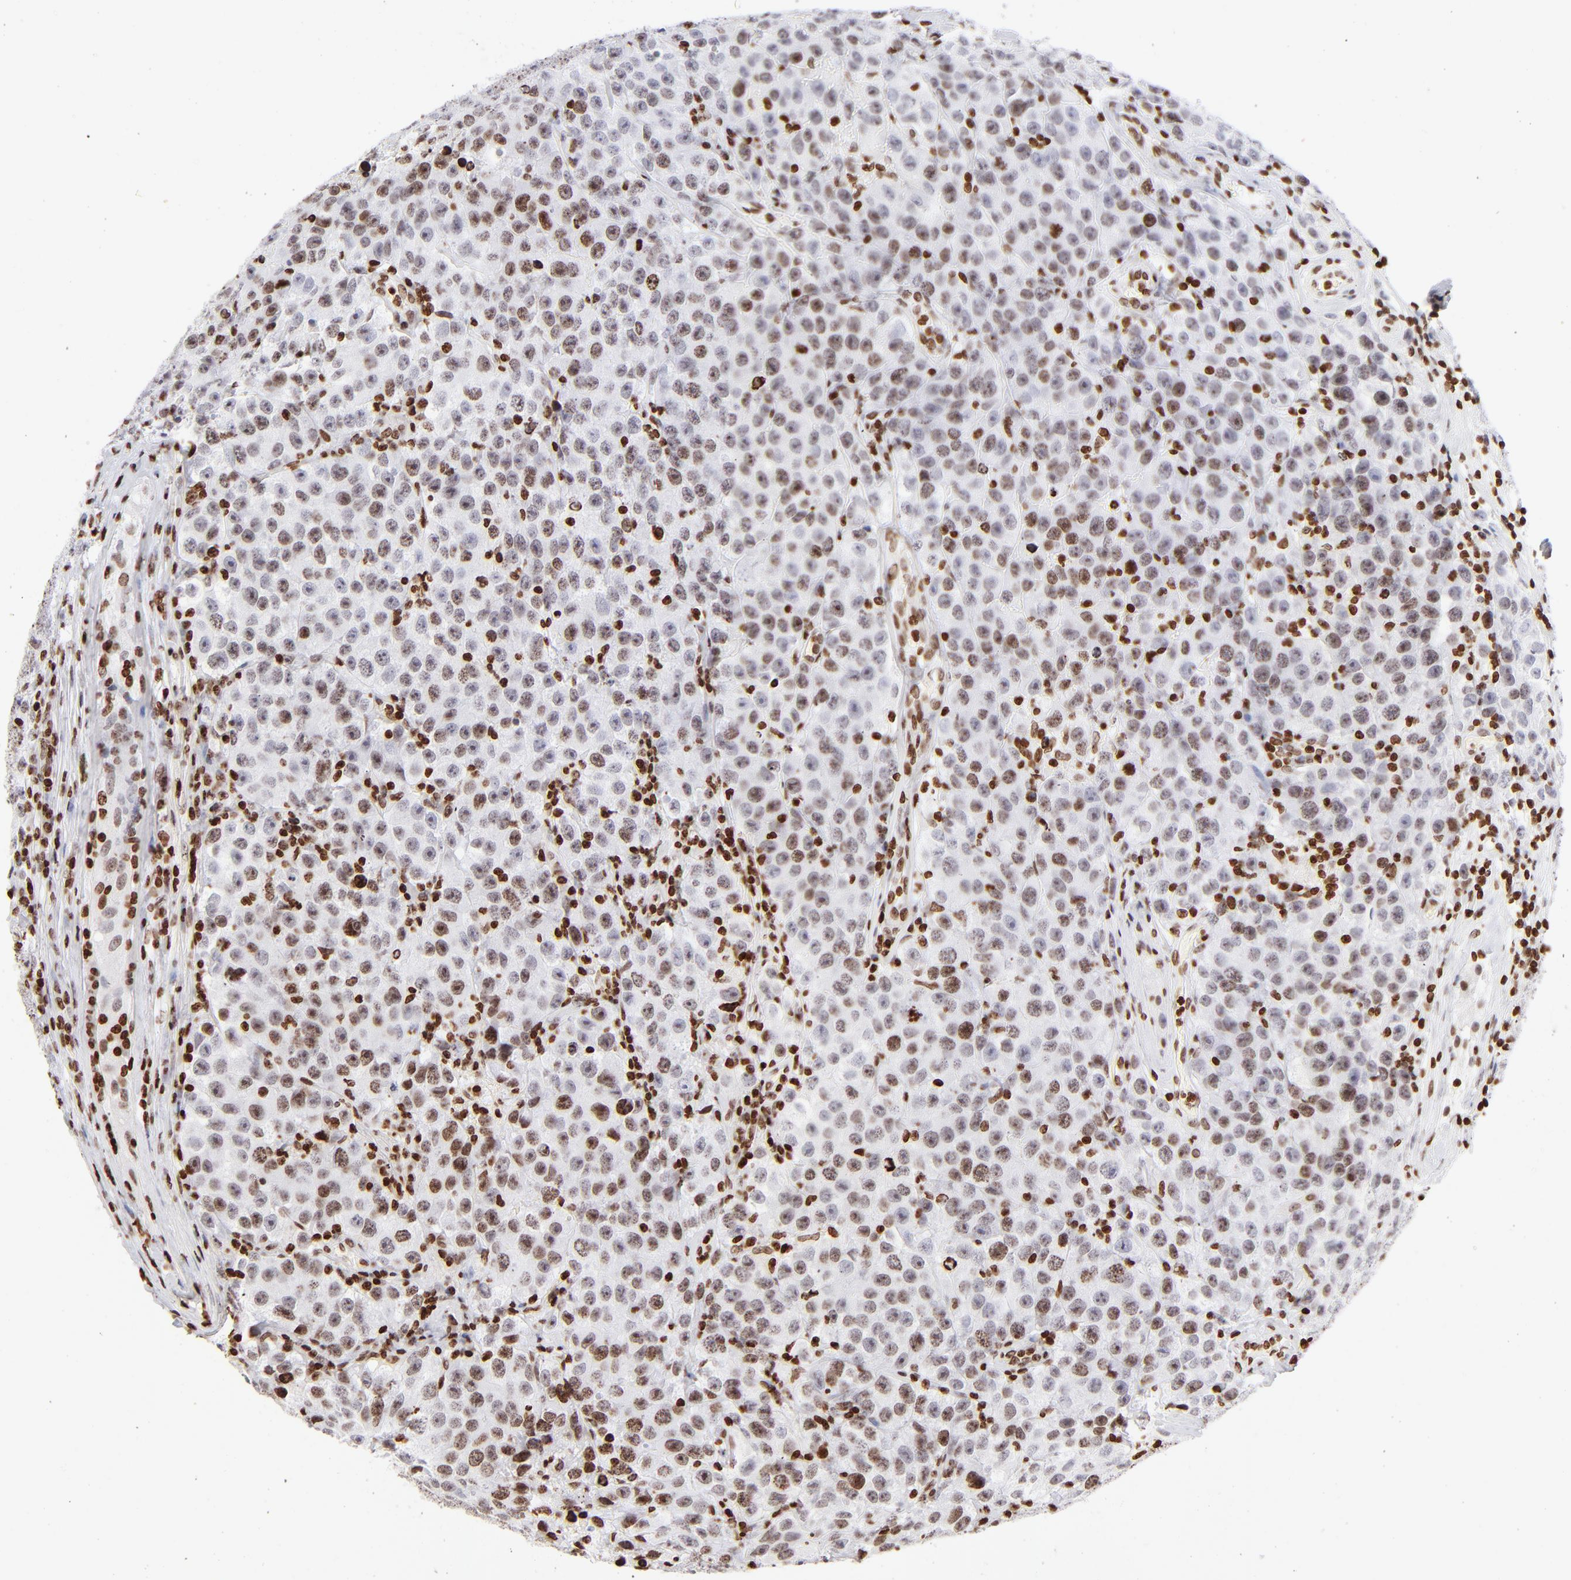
{"staining": {"intensity": "moderate", "quantity": ">75%", "location": "nuclear"}, "tissue": "testis cancer", "cell_type": "Tumor cells", "image_type": "cancer", "snomed": [{"axis": "morphology", "description": "Seminoma, NOS"}, {"axis": "topography", "description": "Testis"}], "caption": "Approximately >75% of tumor cells in seminoma (testis) exhibit moderate nuclear protein expression as visualized by brown immunohistochemical staining.", "gene": "RTL4", "patient": {"sex": "male", "age": 52}}